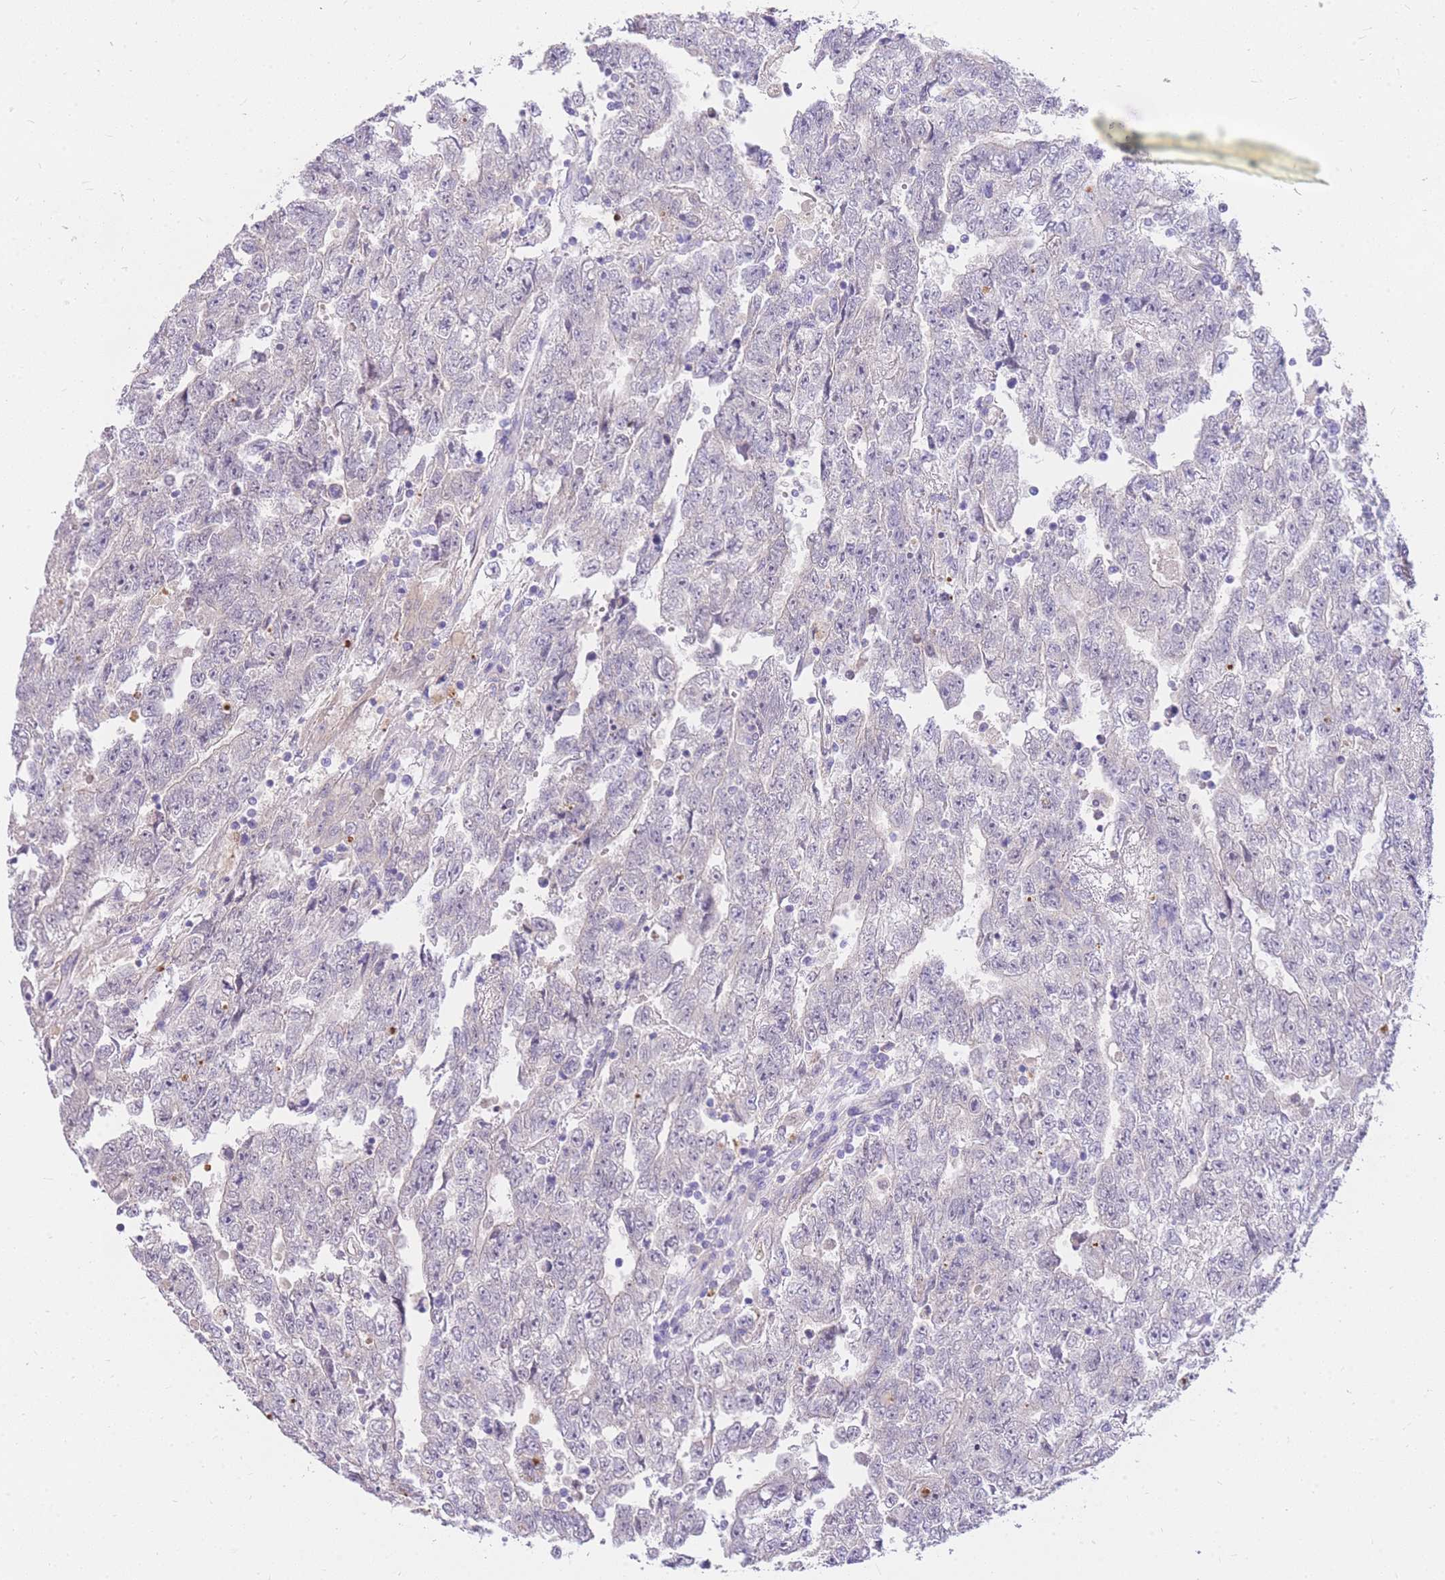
{"staining": {"intensity": "negative", "quantity": "none", "location": "none"}, "tissue": "testis cancer", "cell_type": "Tumor cells", "image_type": "cancer", "snomed": [{"axis": "morphology", "description": "Carcinoma, Embryonal, NOS"}, {"axis": "topography", "description": "Testis"}], "caption": "This is an immunohistochemistry (IHC) photomicrograph of testis cancer (embryonal carcinoma). There is no expression in tumor cells.", "gene": "C2orf88", "patient": {"sex": "male", "age": 25}}